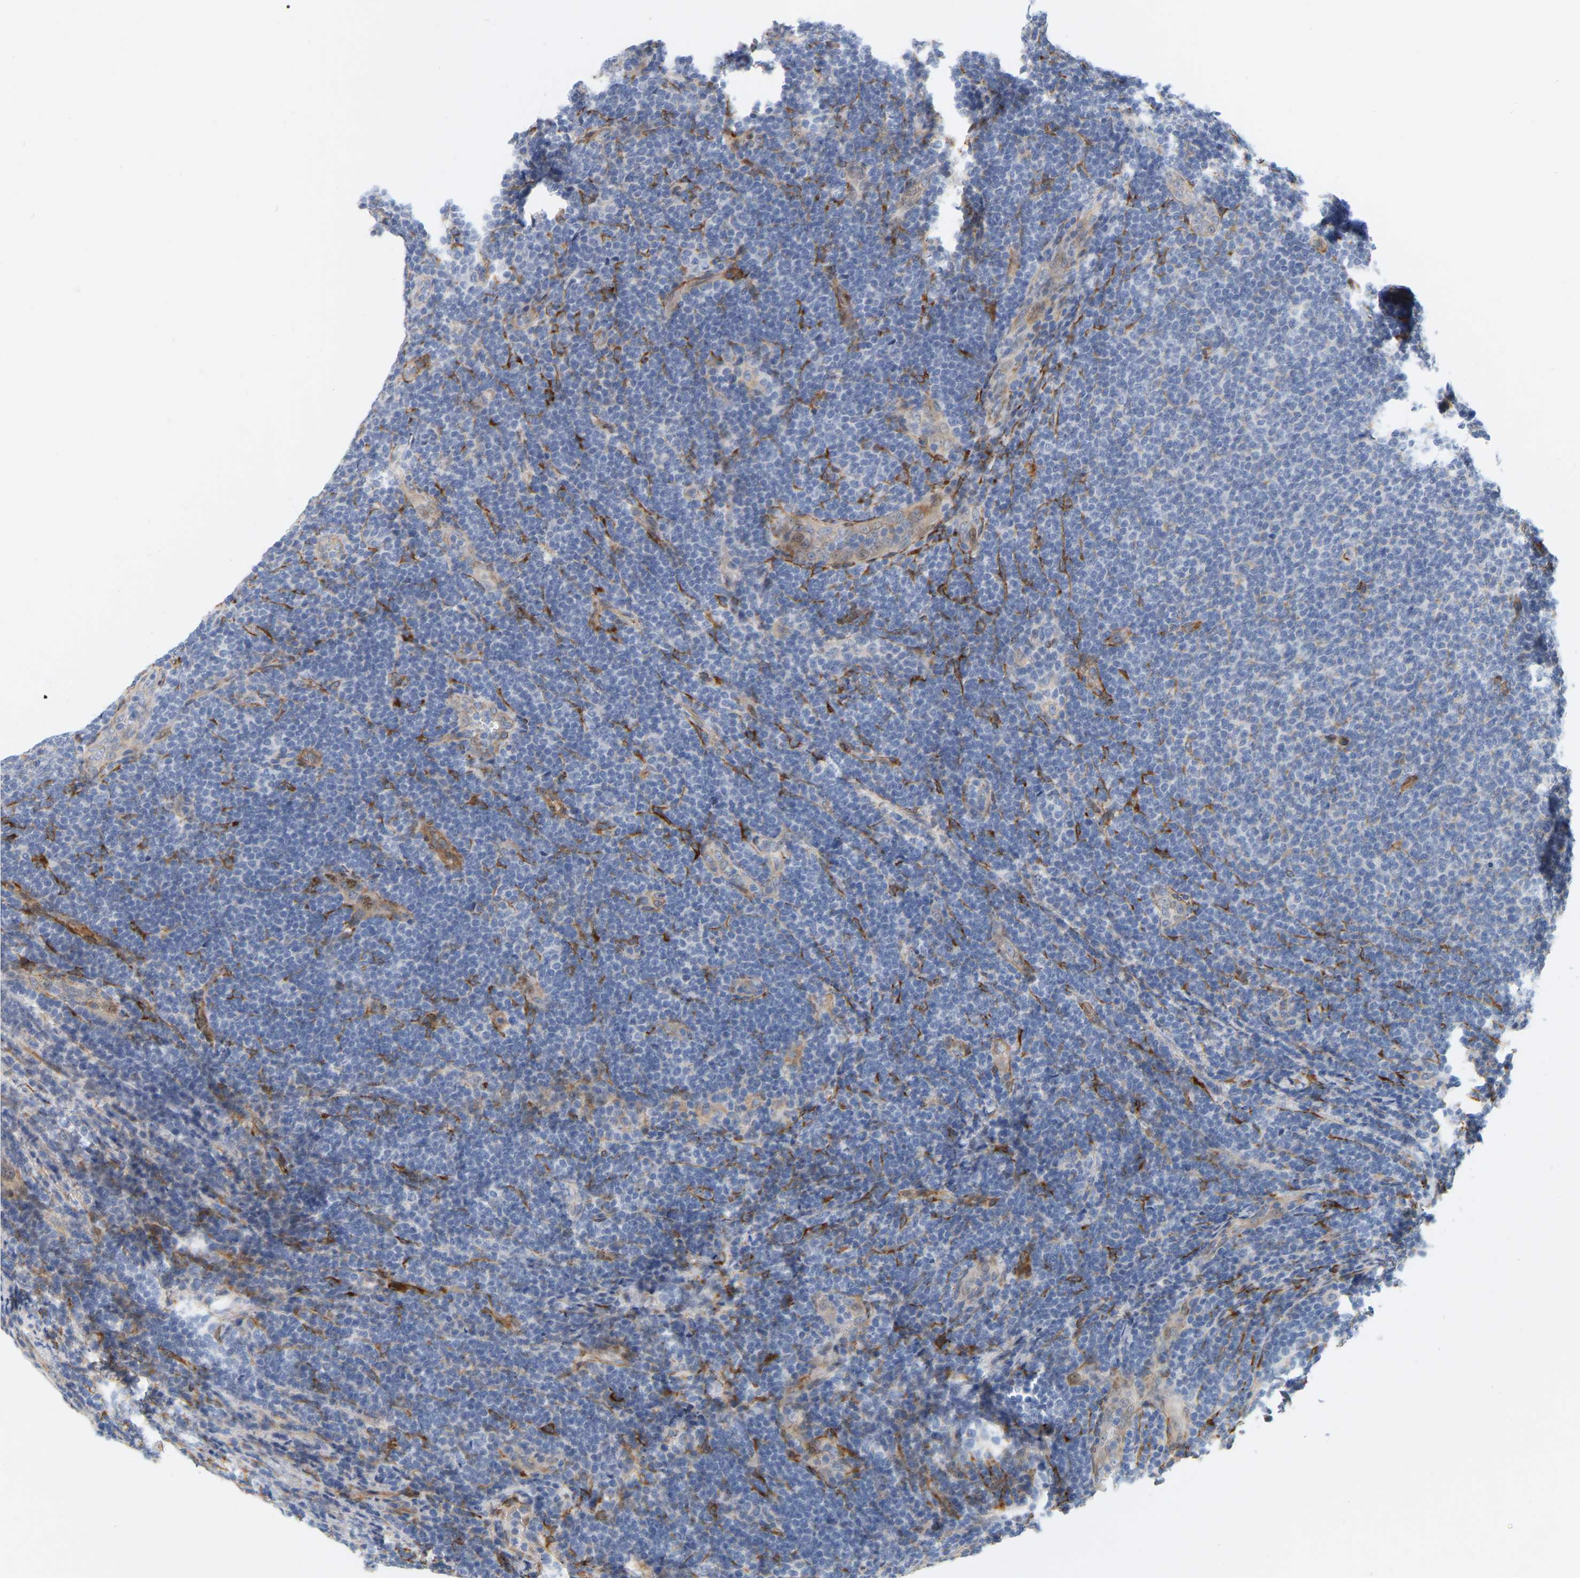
{"staining": {"intensity": "negative", "quantity": "none", "location": "none"}, "tissue": "lymphoma", "cell_type": "Tumor cells", "image_type": "cancer", "snomed": [{"axis": "morphology", "description": "Malignant lymphoma, non-Hodgkin's type, Low grade"}, {"axis": "topography", "description": "Lymph node"}], "caption": "This is an IHC image of human malignant lymphoma, non-Hodgkin's type (low-grade). There is no positivity in tumor cells.", "gene": "RAPH1", "patient": {"sex": "male", "age": 66}}